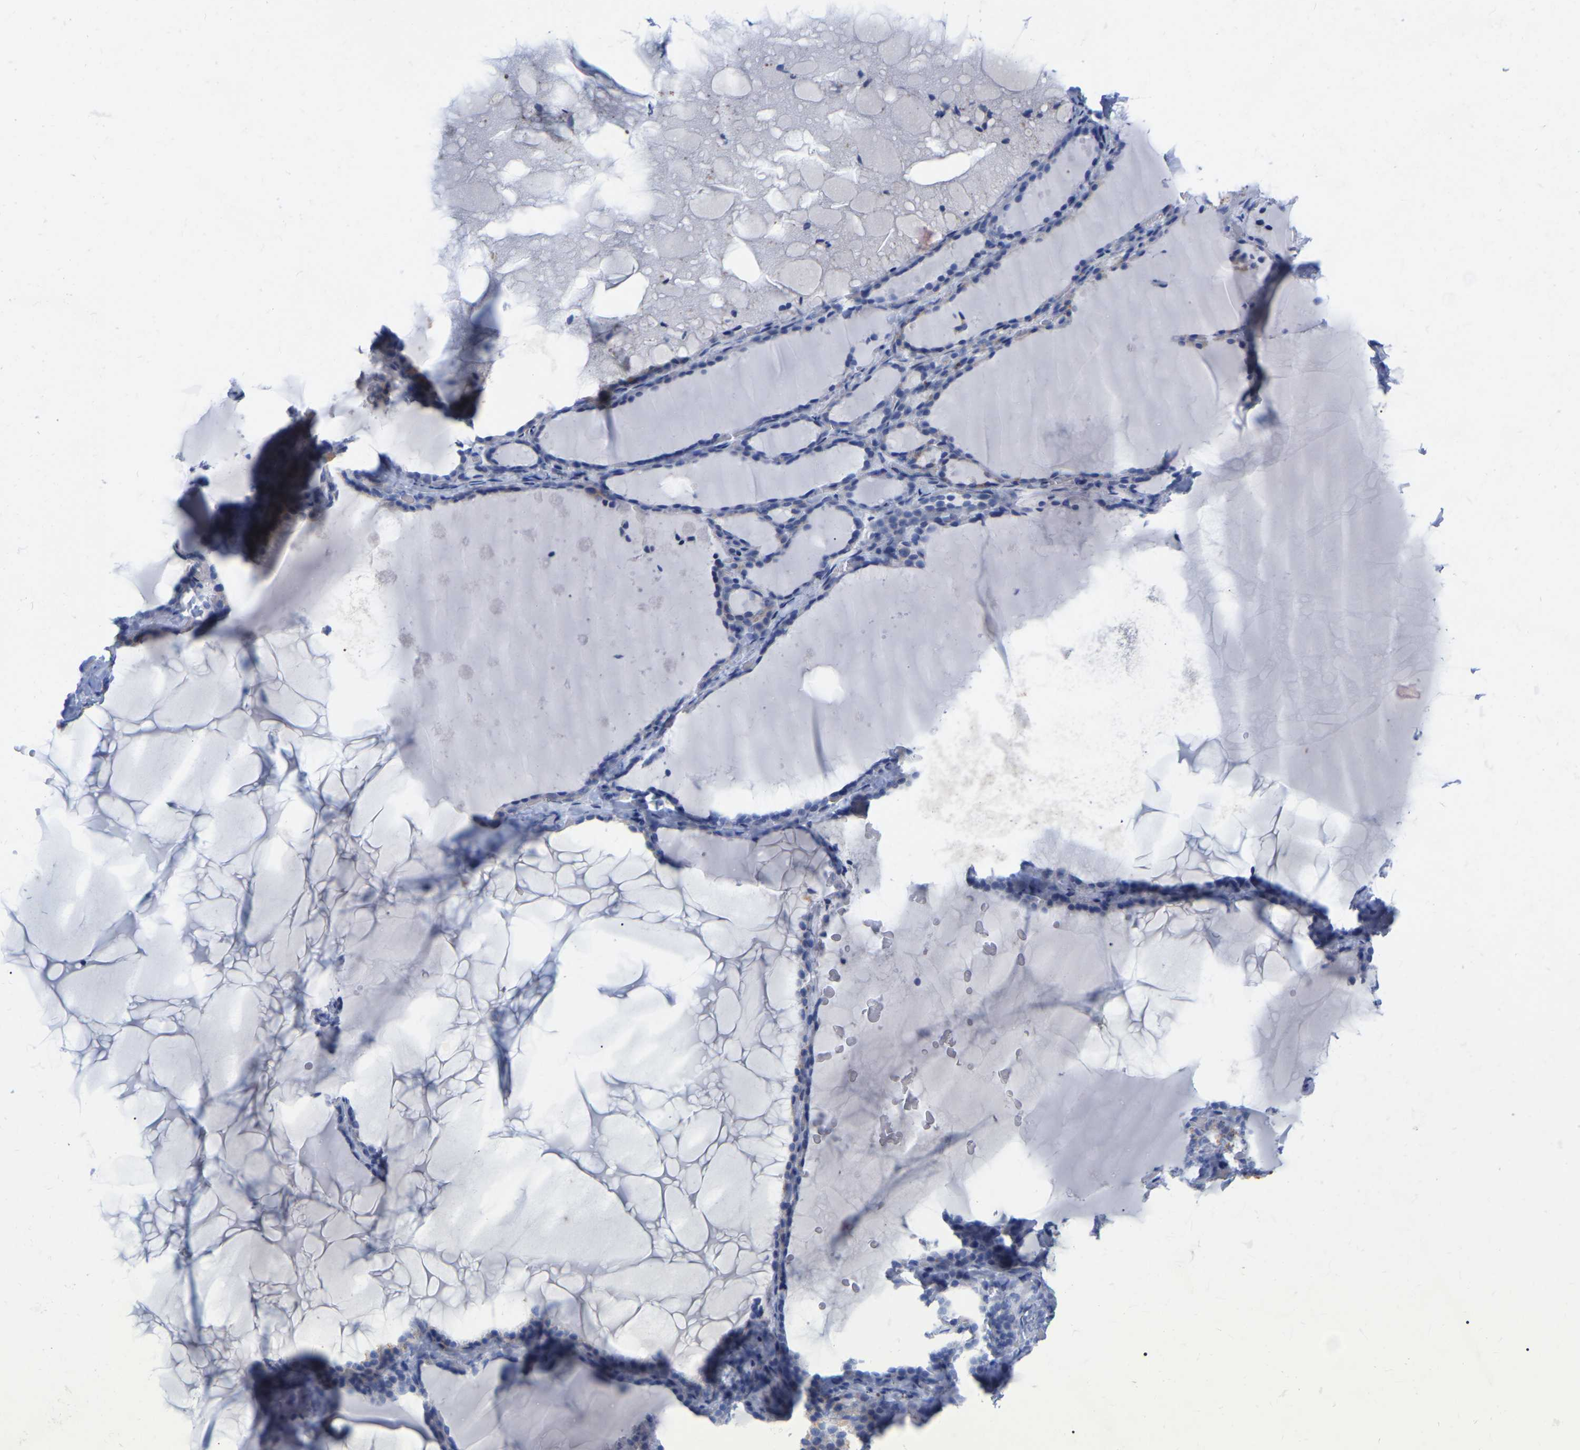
{"staining": {"intensity": "negative", "quantity": "none", "location": "none"}, "tissue": "thyroid gland", "cell_type": "Glandular cells", "image_type": "normal", "snomed": [{"axis": "morphology", "description": "Normal tissue, NOS"}, {"axis": "topography", "description": "Thyroid gland"}], "caption": "Immunohistochemistry (IHC) histopathology image of normal human thyroid gland stained for a protein (brown), which reveals no staining in glandular cells. (DAB (3,3'-diaminobenzidine) immunohistochemistry (IHC) visualized using brightfield microscopy, high magnification).", "gene": "ZNF629", "patient": {"sex": "female", "age": 28}}